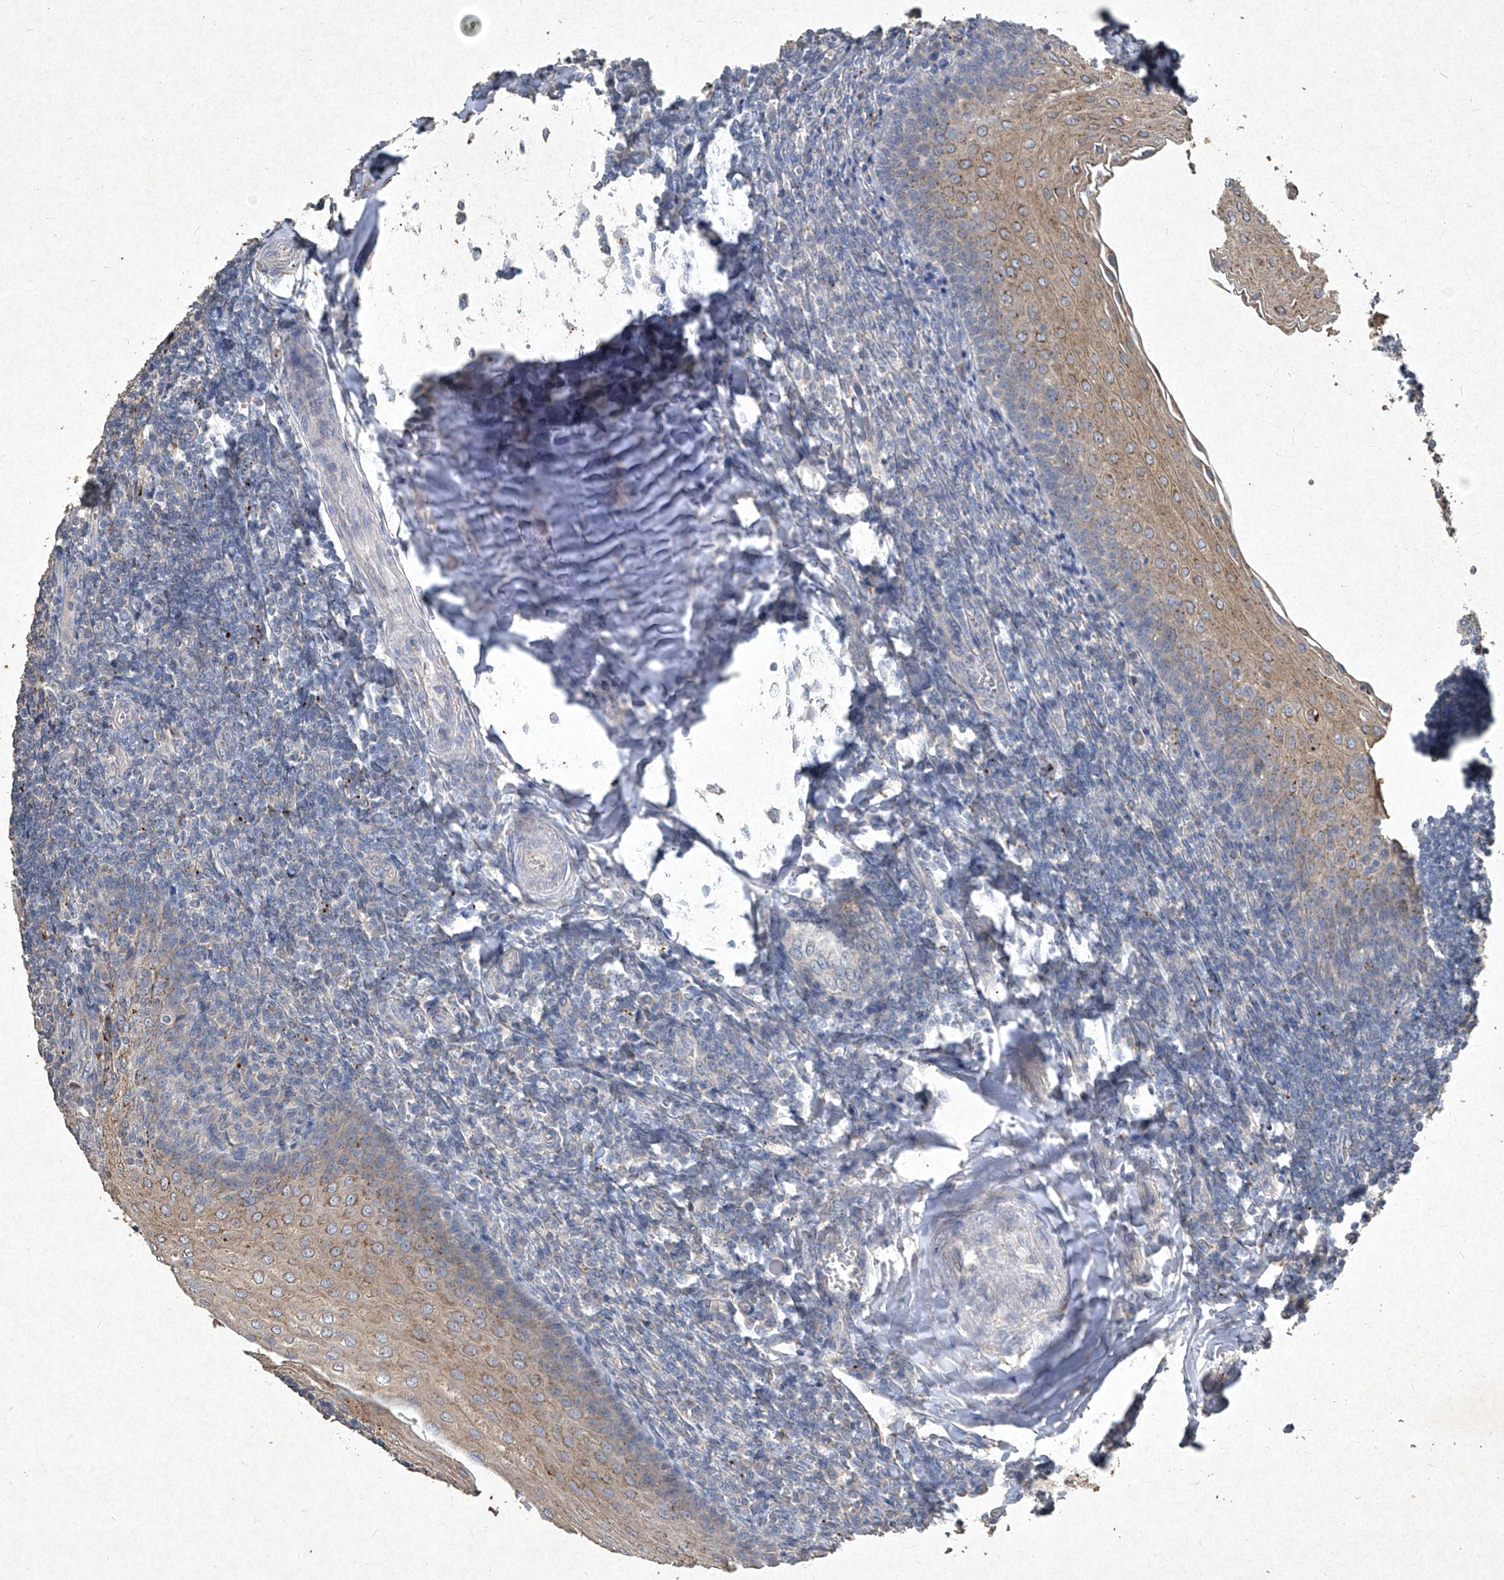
{"staining": {"intensity": "moderate", "quantity": "<25%", "location": "cytoplasmic/membranous"}, "tissue": "tonsil", "cell_type": "Germinal center cells", "image_type": "normal", "snomed": [{"axis": "morphology", "description": "Normal tissue, NOS"}, {"axis": "topography", "description": "Tonsil"}], "caption": "Immunohistochemistry (IHC) micrograph of normal tonsil: tonsil stained using immunohistochemistry demonstrates low levels of moderate protein expression localized specifically in the cytoplasmic/membranous of germinal center cells, appearing as a cytoplasmic/membranous brown color.", "gene": "MED16", "patient": {"sex": "male", "age": 27}}